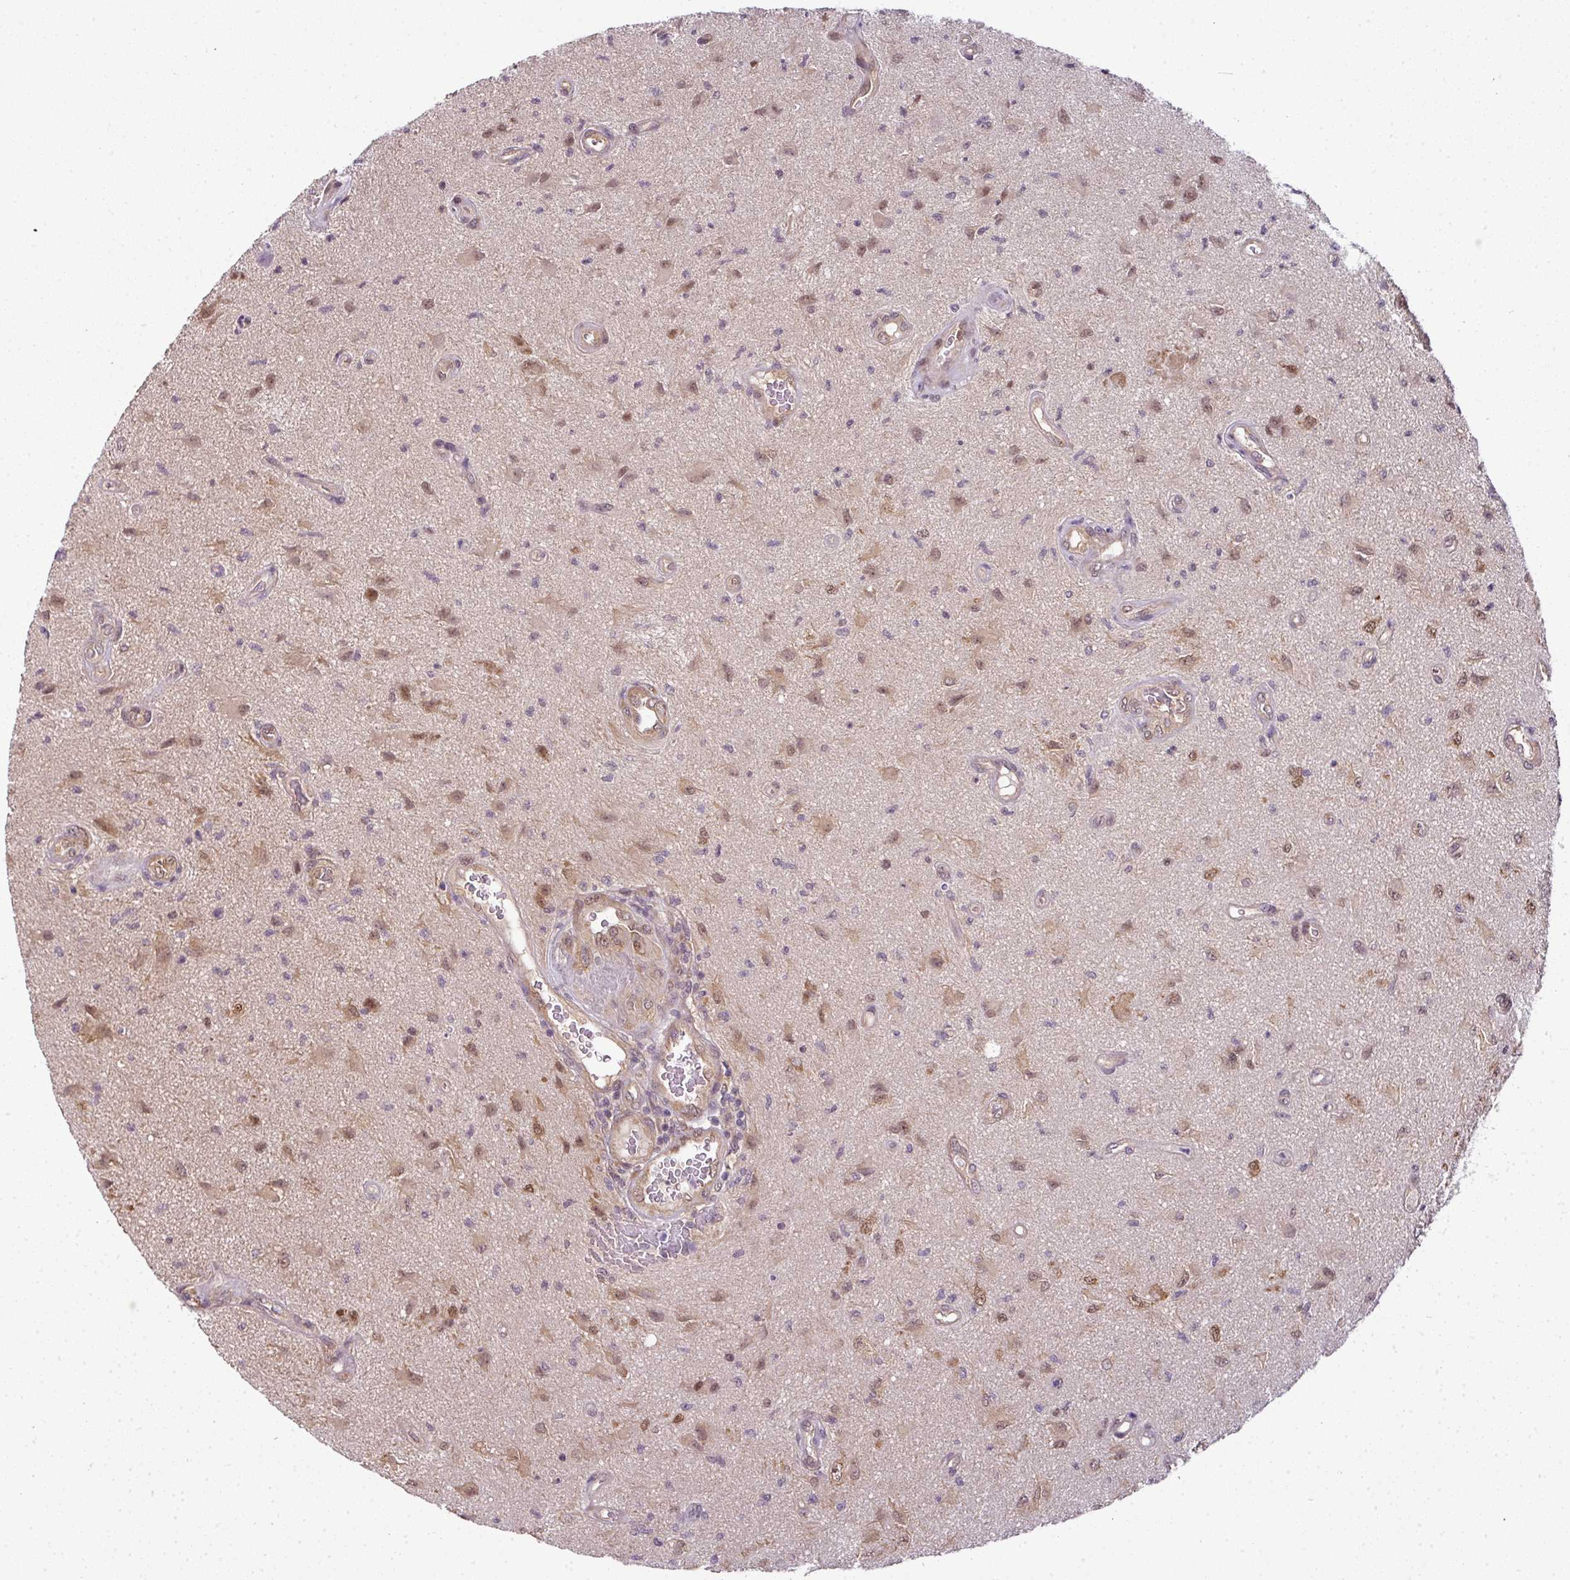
{"staining": {"intensity": "moderate", "quantity": ">75%", "location": "nuclear"}, "tissue": "glioma", "cell_type": "Tumor cells", "image_type": "cancer", "snomed": [{"axis": "morphology", "description": "Glioma, malignant, High grade"}, {"axis": "topography", "description": "Brain"}], "caption": "Glioma tissue shows moderate nuclear positivity in approximately >75% of tumor cells The staining was performed using DAB (3,3'-diaminobenzidine) to visualize the protein expression in brown, while the nuclei were stained in blue with hematoxylin (Magnification: 20x).", "gene": "RBM4B", "patient": {"sex": "male", "age": 67}}